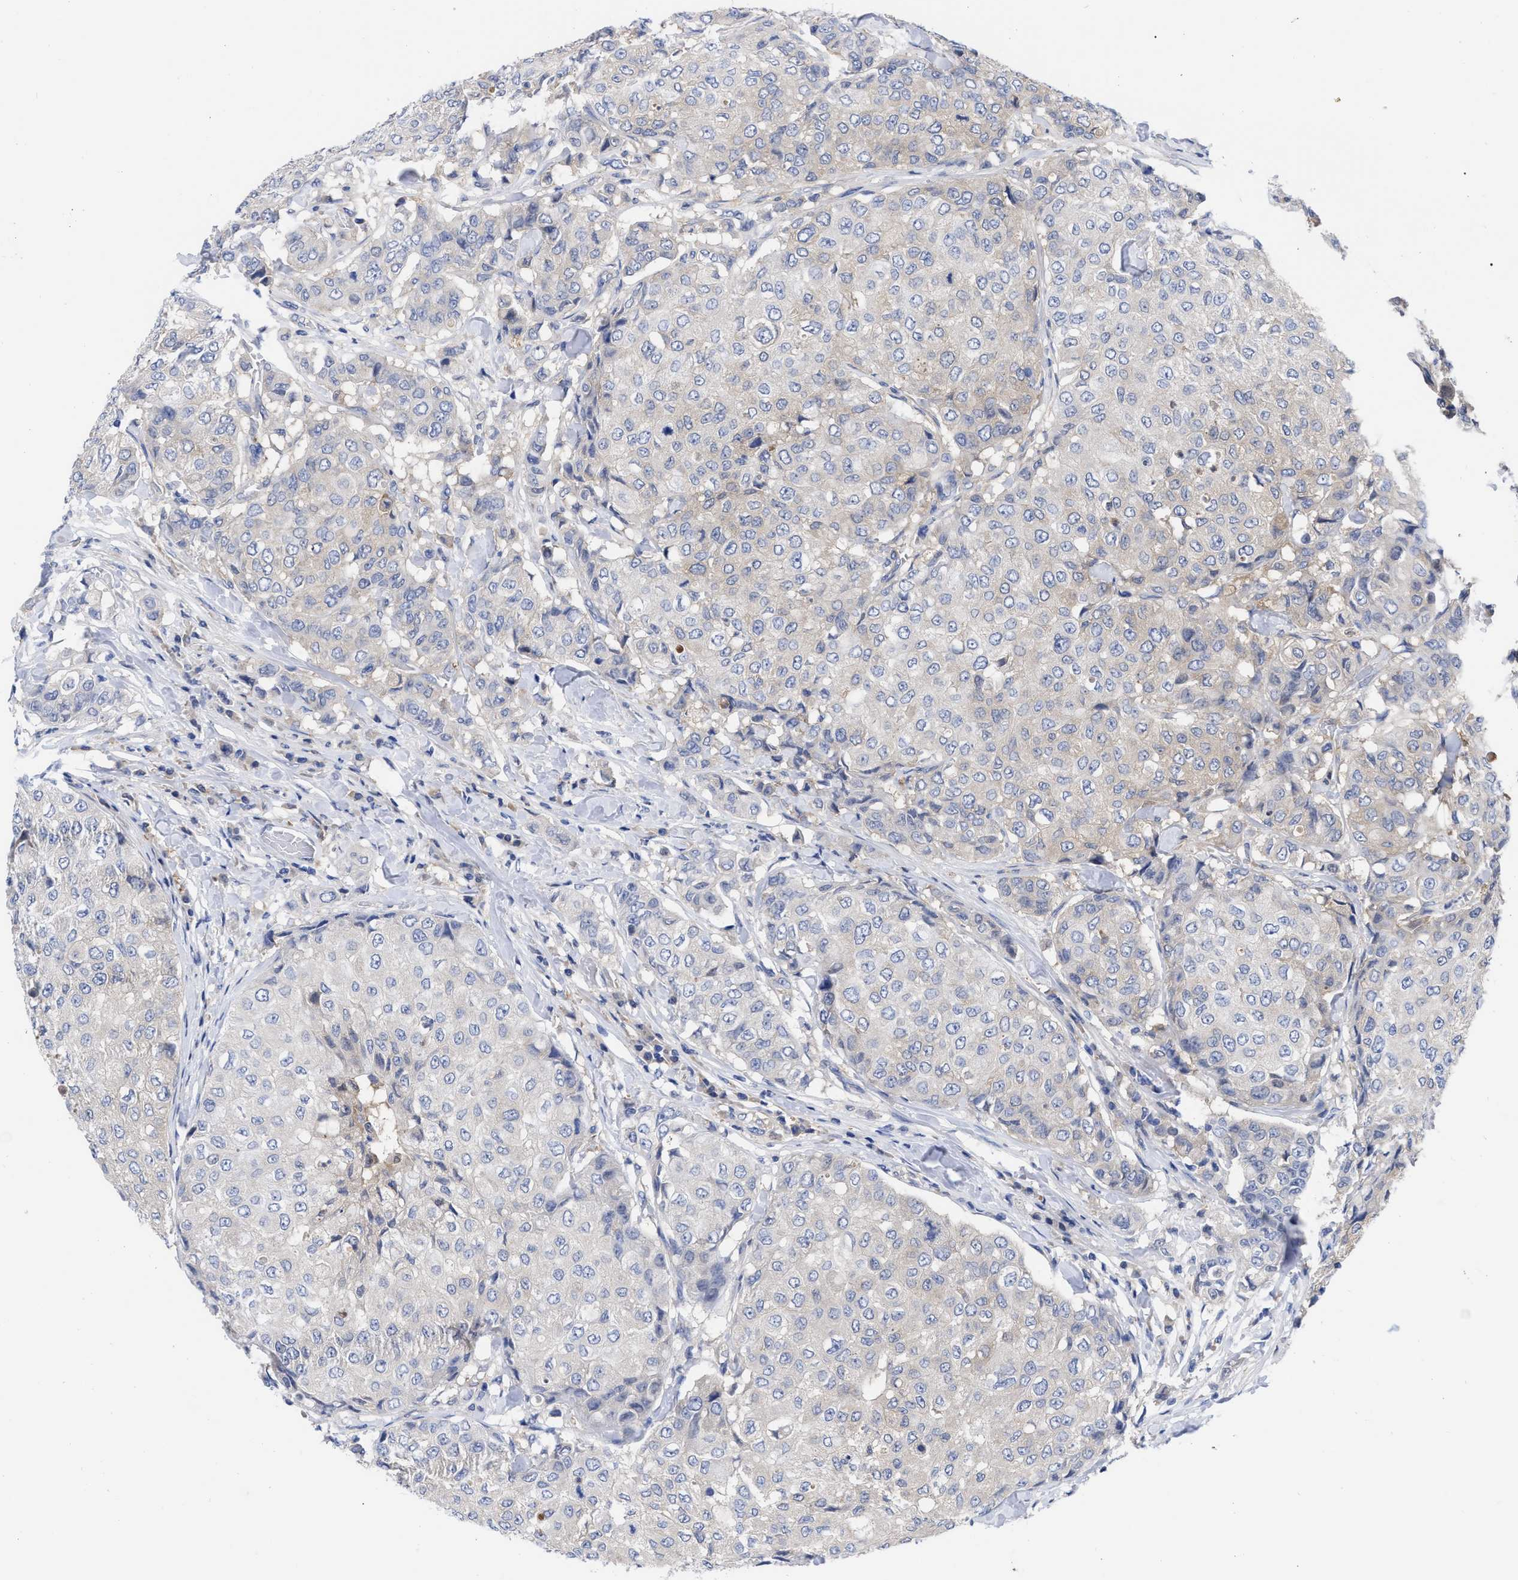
{"staining": {"intensity": "negative", "quantity": "none", "location": "none"}, "tissue": "breast cancer", "cell_type": "Tumor cells", "image_type": "cancer", "snomed": [{"axis": "morphology", "description": "Duct carcinoma"}, {"axis": "topography", "description": "Breast"}], "caption": "An immunohistochemistry (IHC) micrograph of breast intraductal carcinoma is shown. There is no staining in tumor cells of breast intraductal carcinoma.", "gene": "RBKS", "patient": {"sex": "female", "age": 27}}